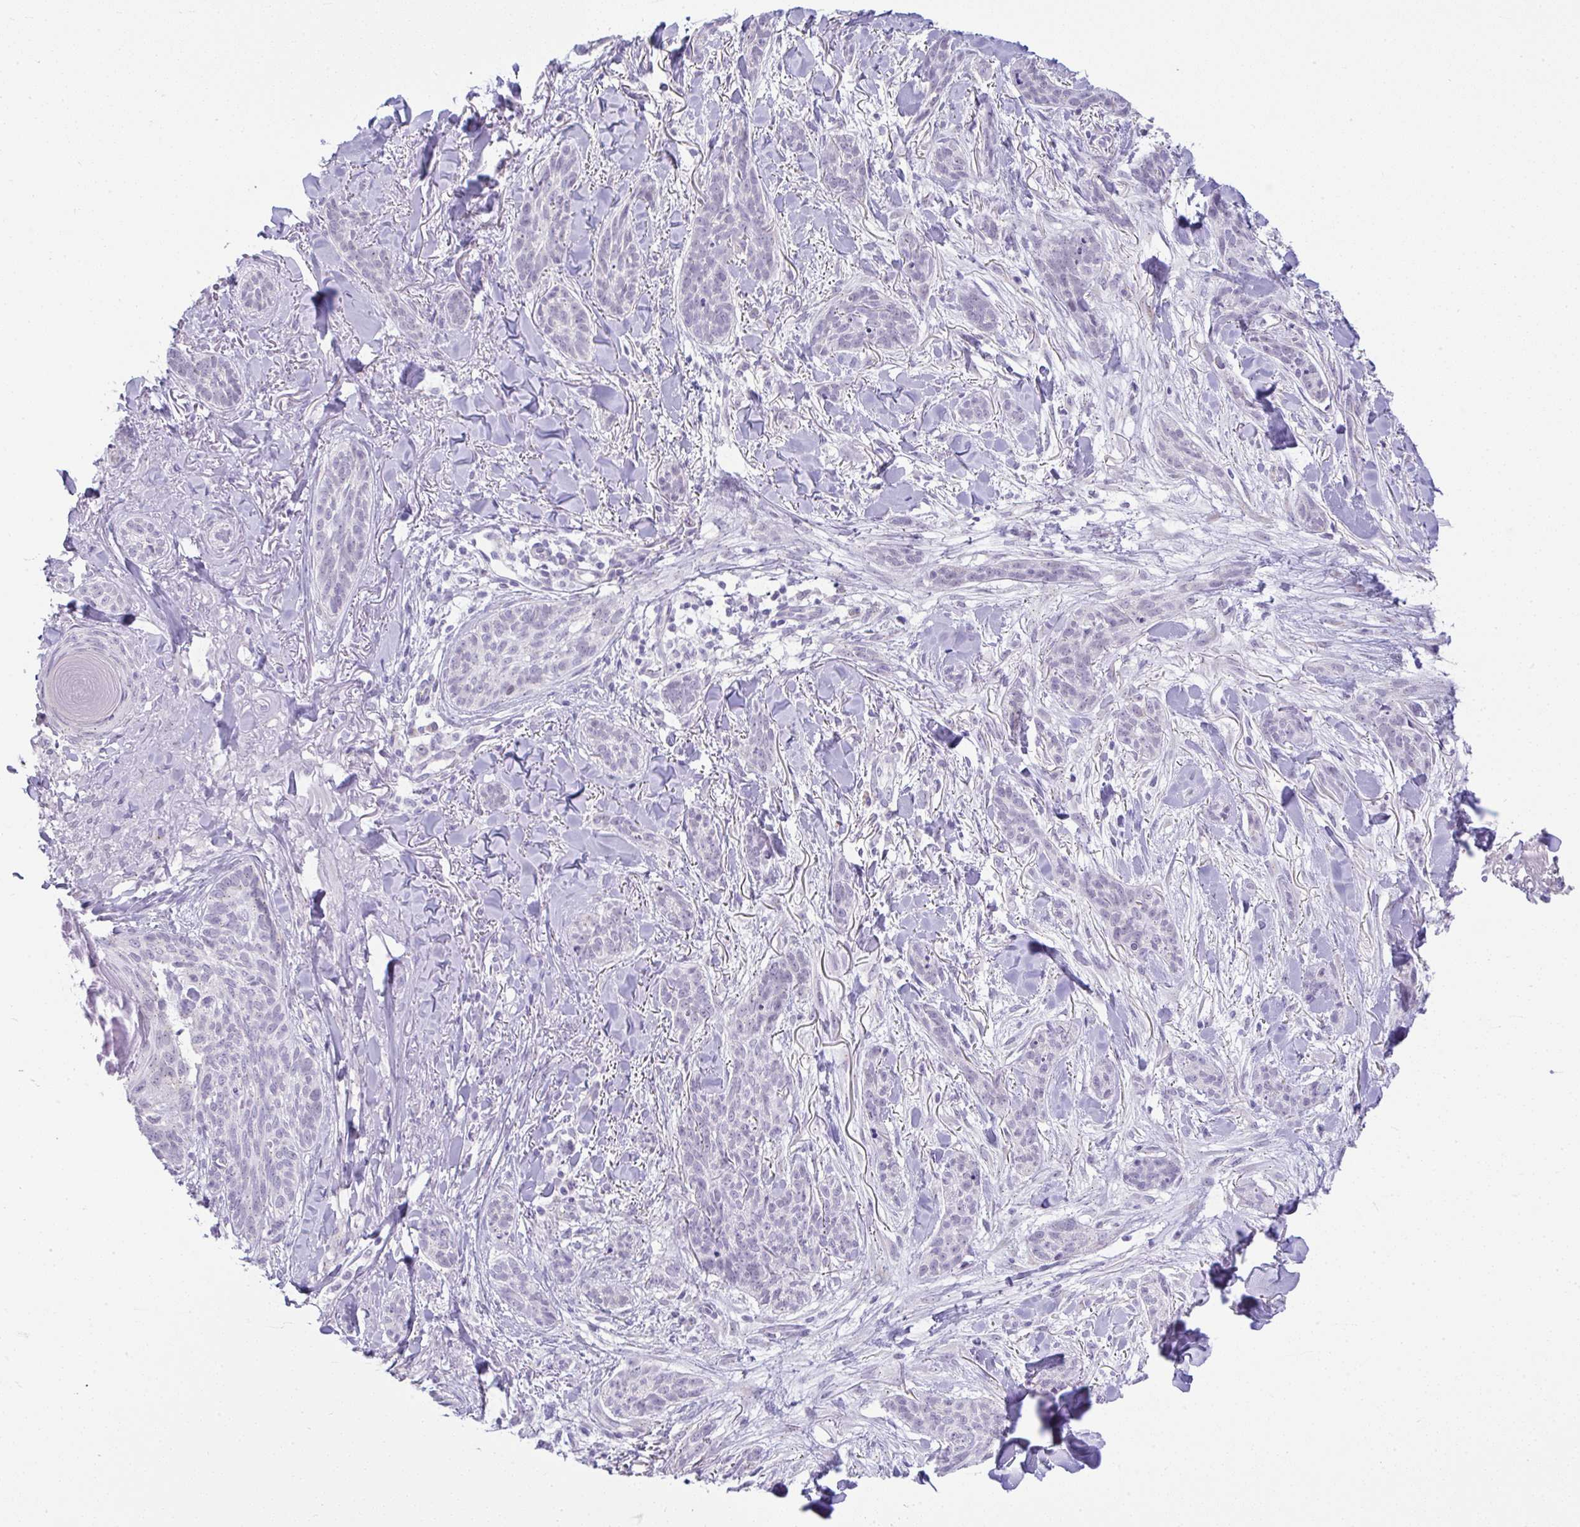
{"staining": {"intensity": "negative", "quantity": "none", "location": "none"}, "tissue": "skin cancer", "cell_type": "Tumor cells", "image_type": "cancer", "snomed": [{"axis": "morphology", "description": "Basal cell carcinoma"}, {"axis": "topography", "description": "Skin"}], "caption": "There is no significant expression in tumor cells of basal cell carcinoma (skin). The staining was performed using DAB to visualize the protein expression in brown, while the nuclei were stained in blue with hematoxylin (Magnification: 20x).", "gene": "FAM177A1", "patient": {"sex": "male", "age": 52}}